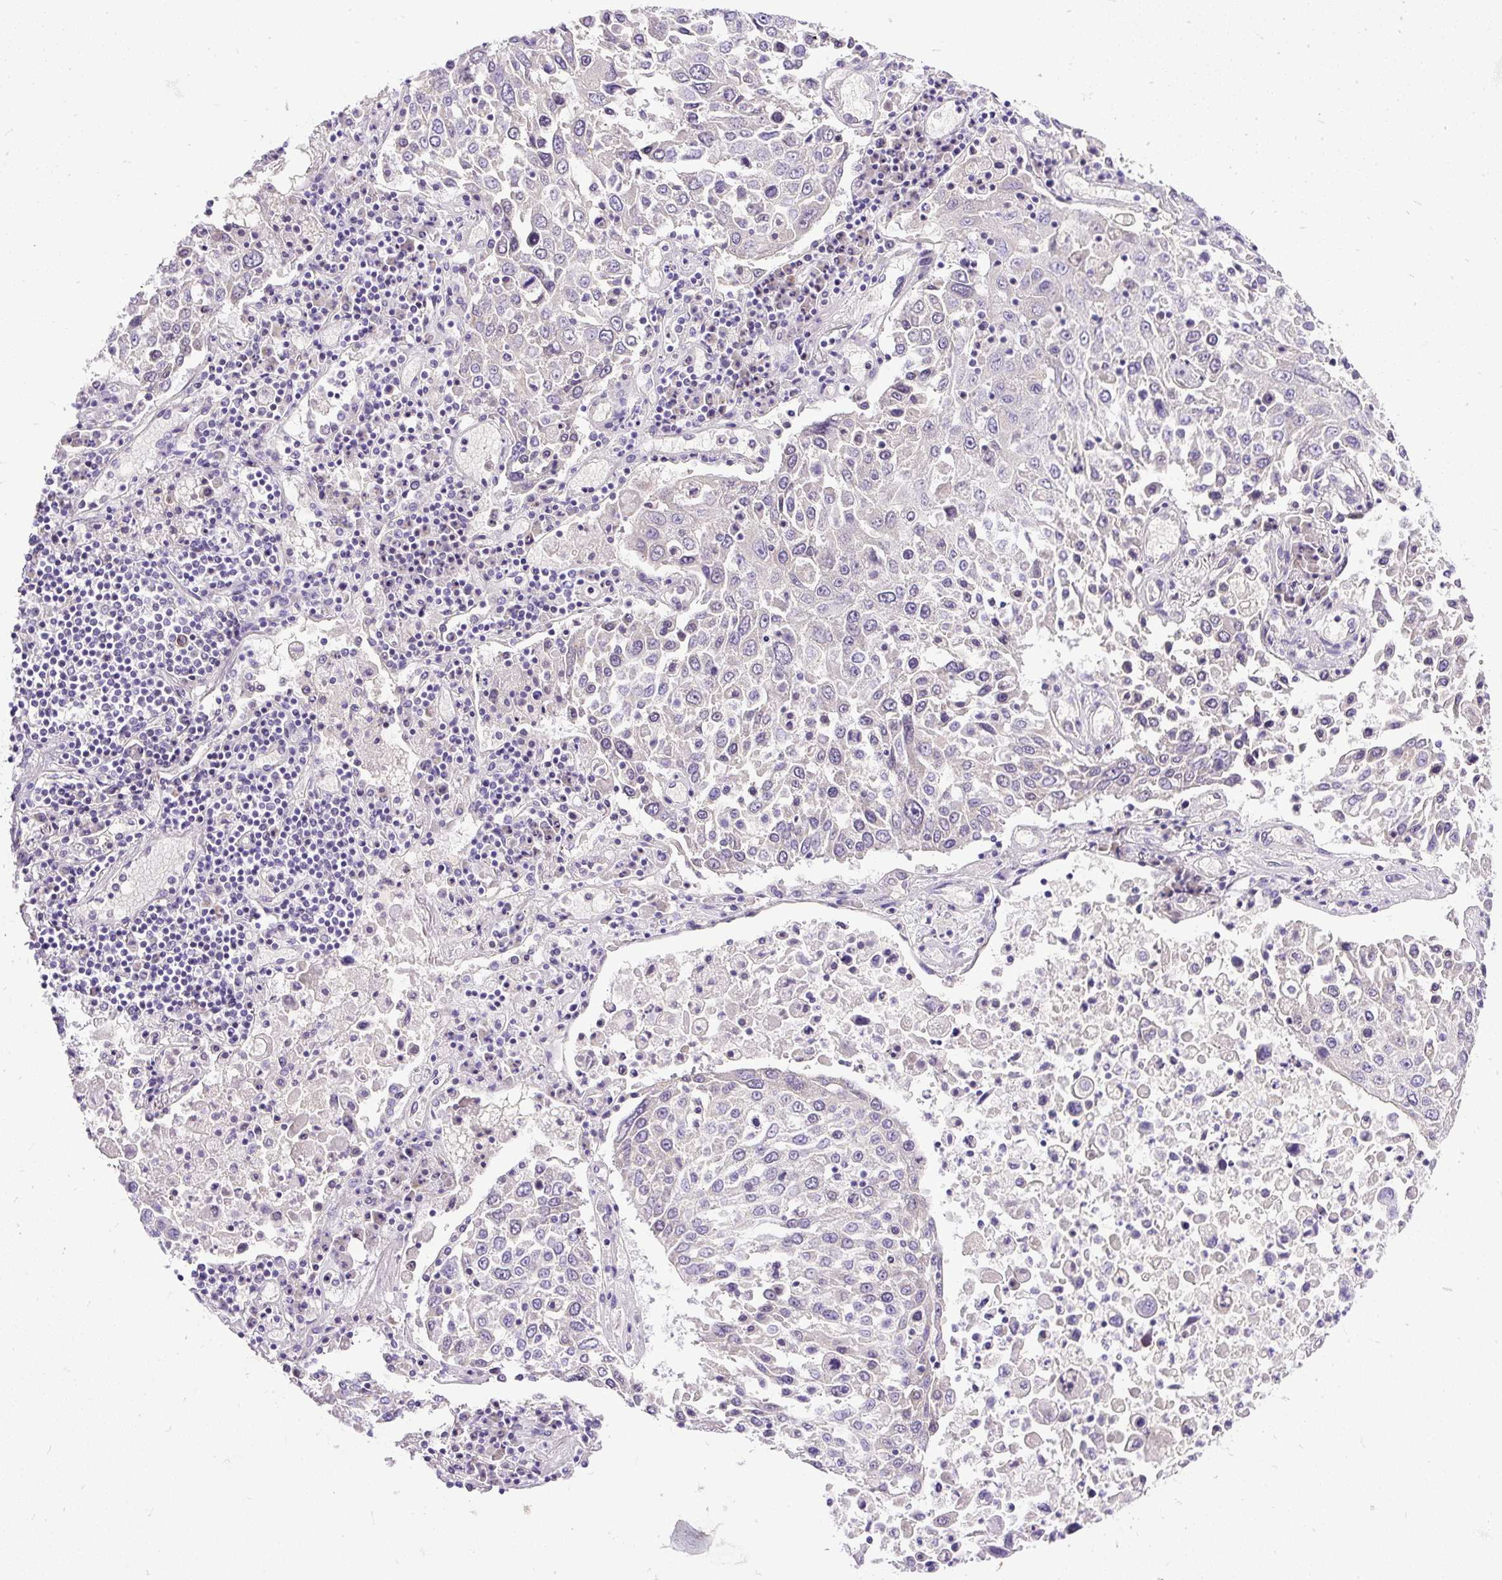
{"staining": {"intensity": "negative", "quantity": "none", "location": "none"}, "tissue": "lung cancer", "cell_type": "Tumor cells", "image_type": "cancer", "snomed": [{"axis": "morphology", "description": "Squamous cell carcinoma, NOS"}, {"axis": "topography", "description": "Lung"}], "caption": "An IHC photomicrograph of lung cancer is shown. There is no staining in tumor cells of lung cancer.", "gene": "AMFR", "patient": {"sex": "male", "age": 65}}